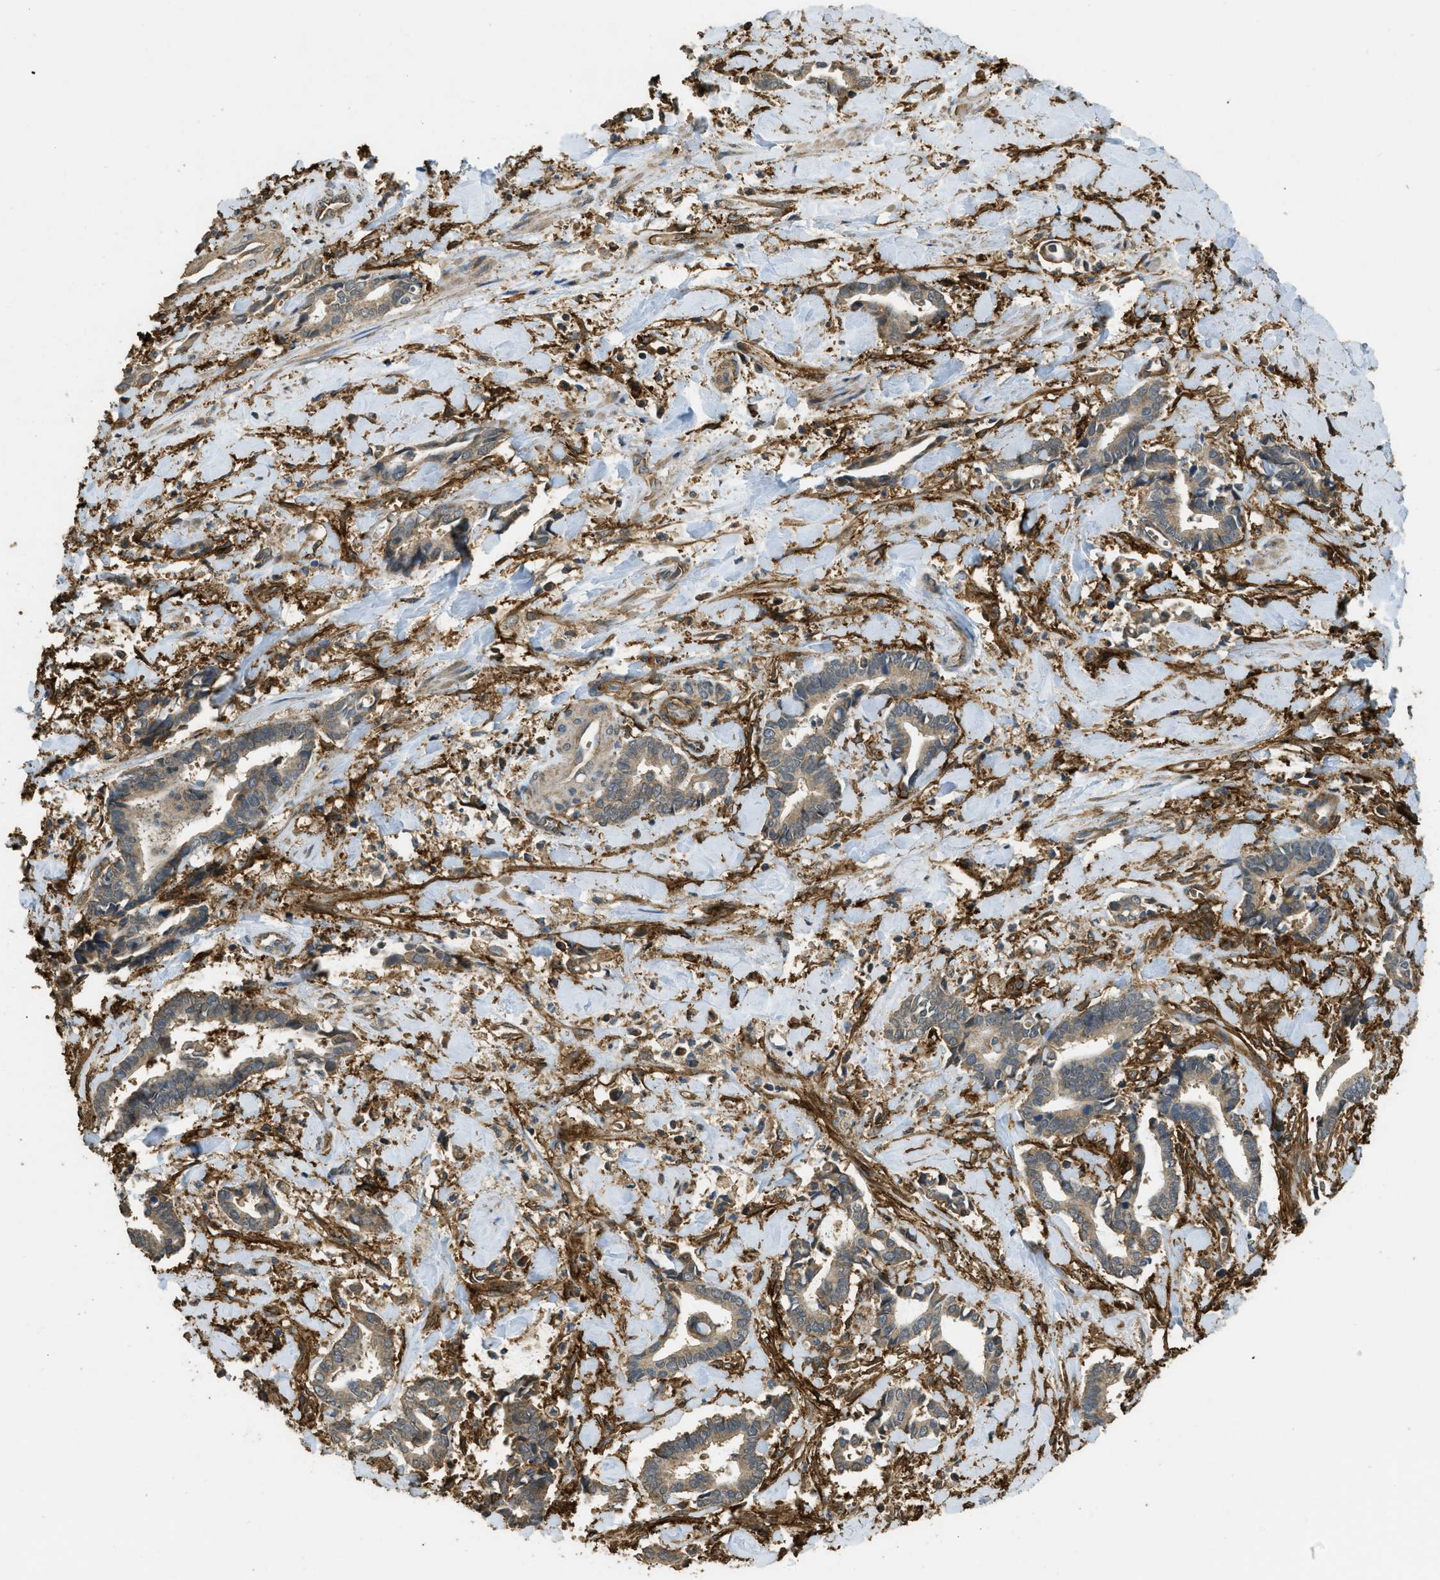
{"staining": {"intensity": "weak", "quantity": ">75%", "location": "cytoplasmic/membranous"}, "tissue": "cervical cancer", "cell_type": "Tumor cells", "image_type": "cancer", "snomed": [{"axis": "morphology", "description": "Adenocarcinoma, NOS"}, {"axis": "topography", "description": "Cervix"}], "caption": "Protein expression analysis of cervical cancer (adenocarcinoma) shows weak cytoplasmic/membranous staining in approximately >75% of tumor cells.", "gene": "CD276", "patient": {"sex": "female", "age": 44}}